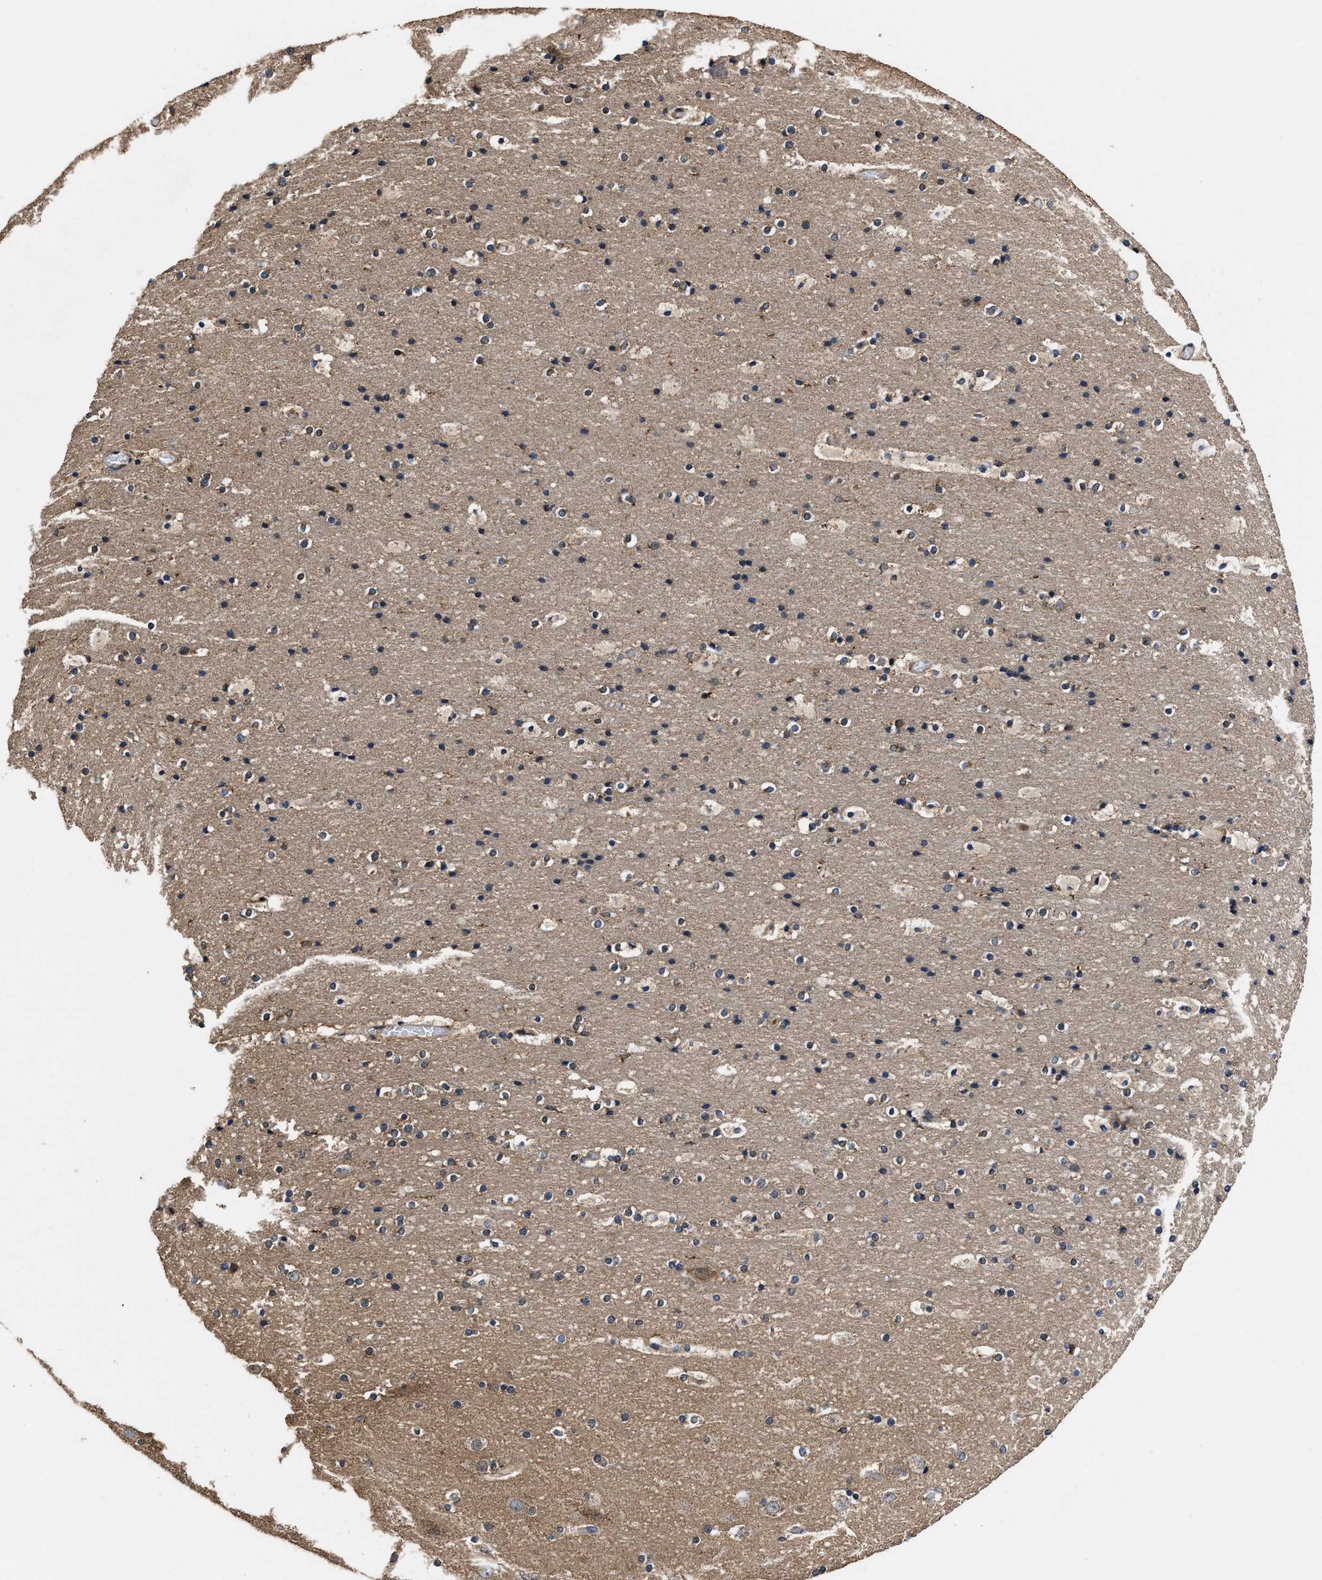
{"staining": {"intensity": "weak", "quantity": "25%-75%", "location": "cytoplasmic/membranous"}, "tissue": "cerebral cortex", "cell_type": "Endothelial cells", "image_type": "normal", "snomed": [{"axis": "morphology", "description": "Normal tissue, NOS"}, {"axis": "topography", "description": "Cerebral cortex"}], "caption": "Cerebral cortex stained with immunohistochemistry displays weak cytoplasmic/membranous expression in about 25%-75% of endothelial cells. (Stains: DAB in brown, nuclei in blue, Microscopy: brightfield microscopy at high magnification).", "gene": "ACLY", "patient": {"sex": "male", "age": 57}}